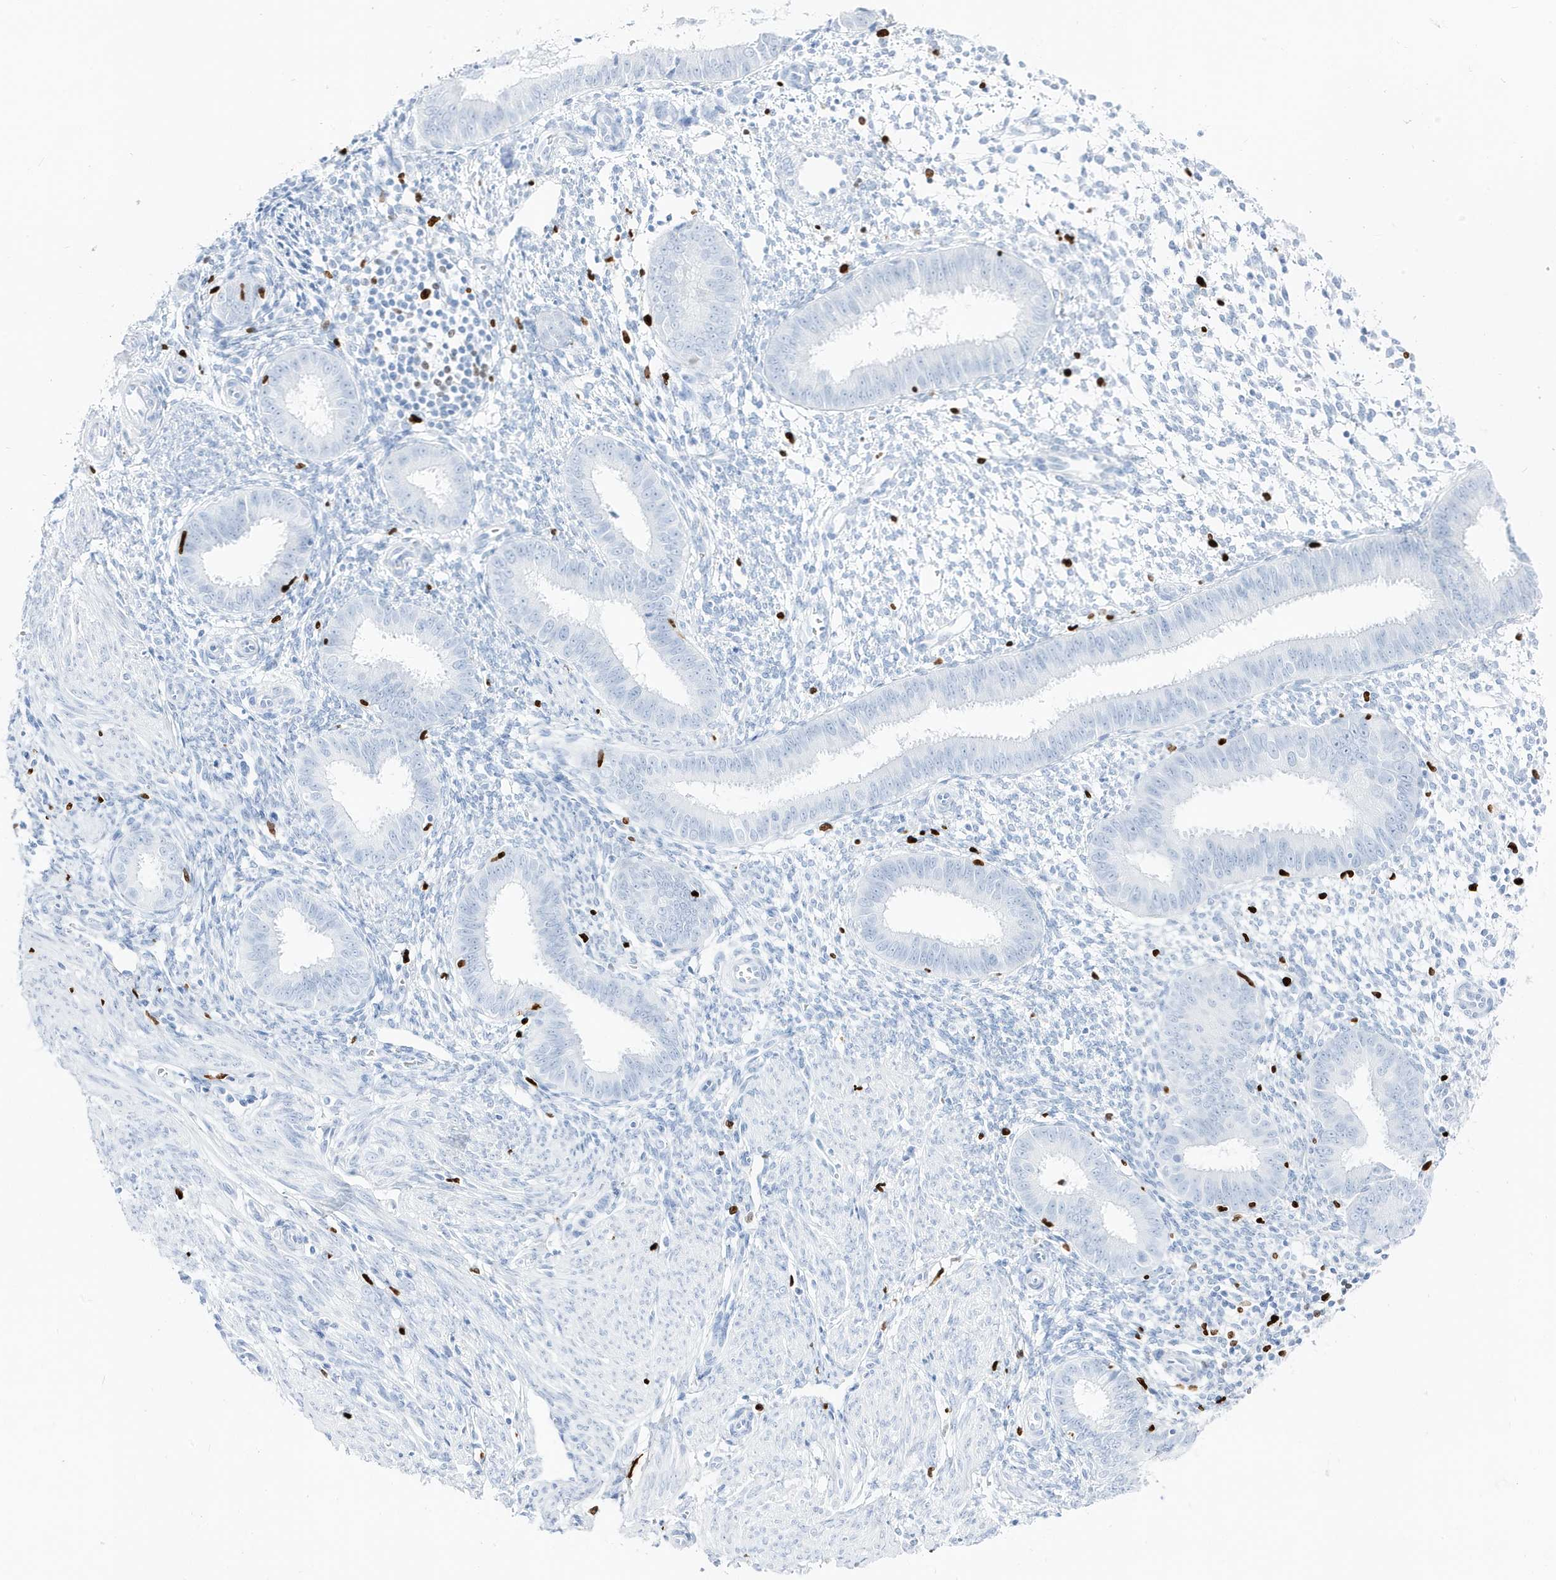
{"staining": {"intensity": "negative", "quantity": "none", "location": "none"}, "tissue": "endometrium", "cell_type": "Cells in endometrial stroma", "image_type": "normal", "snomed": [{"axis": "morphology", "description": "Normal tissue, NOS"}, {"axis": "topography", "description": "Uterus"}, {"axis": "topography", "description": "Endometrium"}], "caption": "Immunohistochemistry (IHC) photomicrograph of benign endometrium stained for a protein (brown), which demonstrates no expression in cells in endometrial stroma.", "gene": "MNDA", "patient": {"sex": "female", "age": 48}}